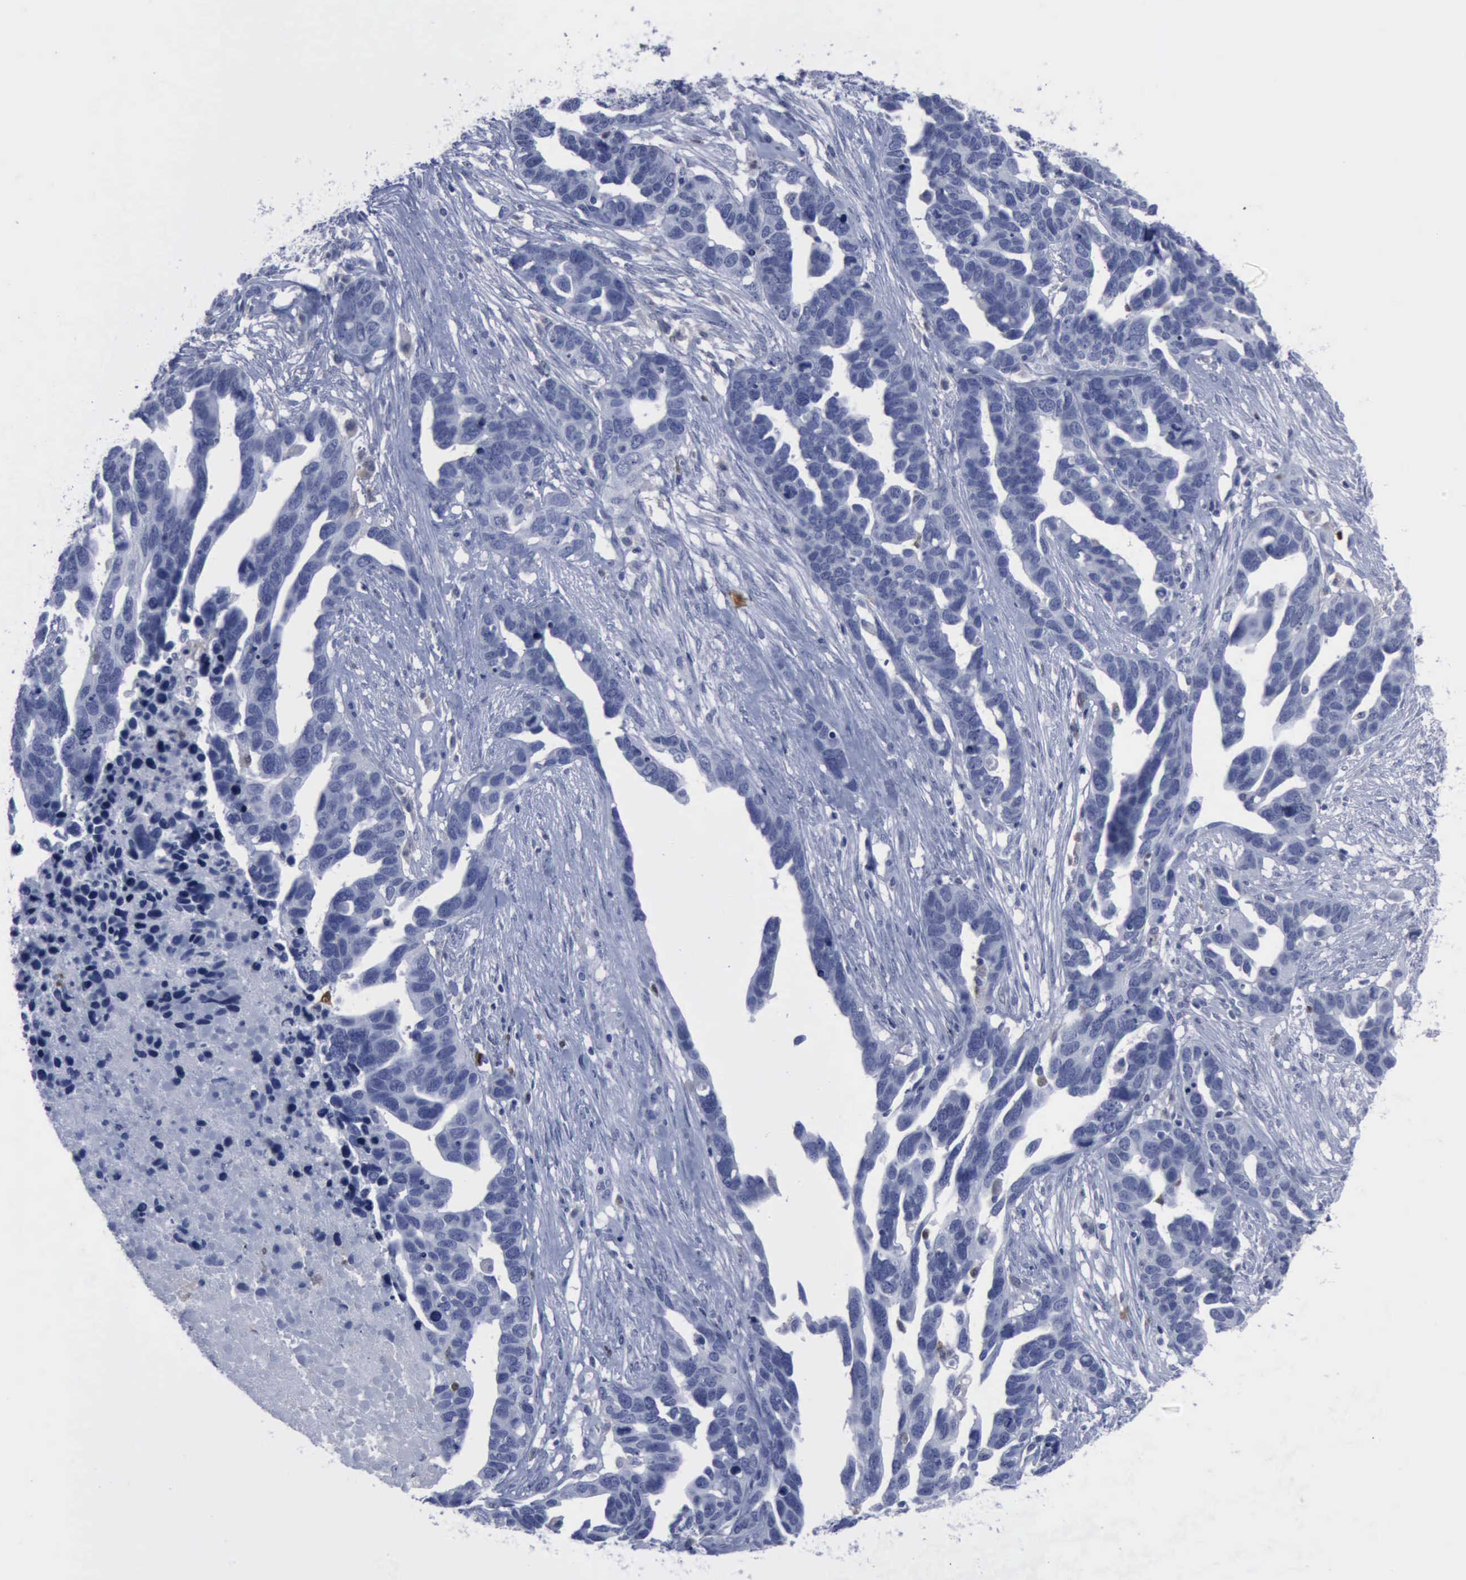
{"staining": {"intensity": "negative", "quantity": "none", "location": "none"}, "tissue": "ovarian cancer", "cell_type": "Tumor cells", "image_type": "cancer", "snomed": [{"axis": "morphology", "description": "Cystadenocarcinoma, serous, NOS"}, {"axis": "topography", "description": "Ovary"}], "caption": "The histopathology image demonstrates no staining of tumor cells in serous cystadenocarcinoma (ovarian). The staining was performed using DAB (3,3'-diaminobenzidine) to visualize the protein expression in brown, while the nuclei were stained in blue with hematoxylin (Magnification: 20x).", "gene": "CSTA", "patient": {"sex": "female", "age": 54}}